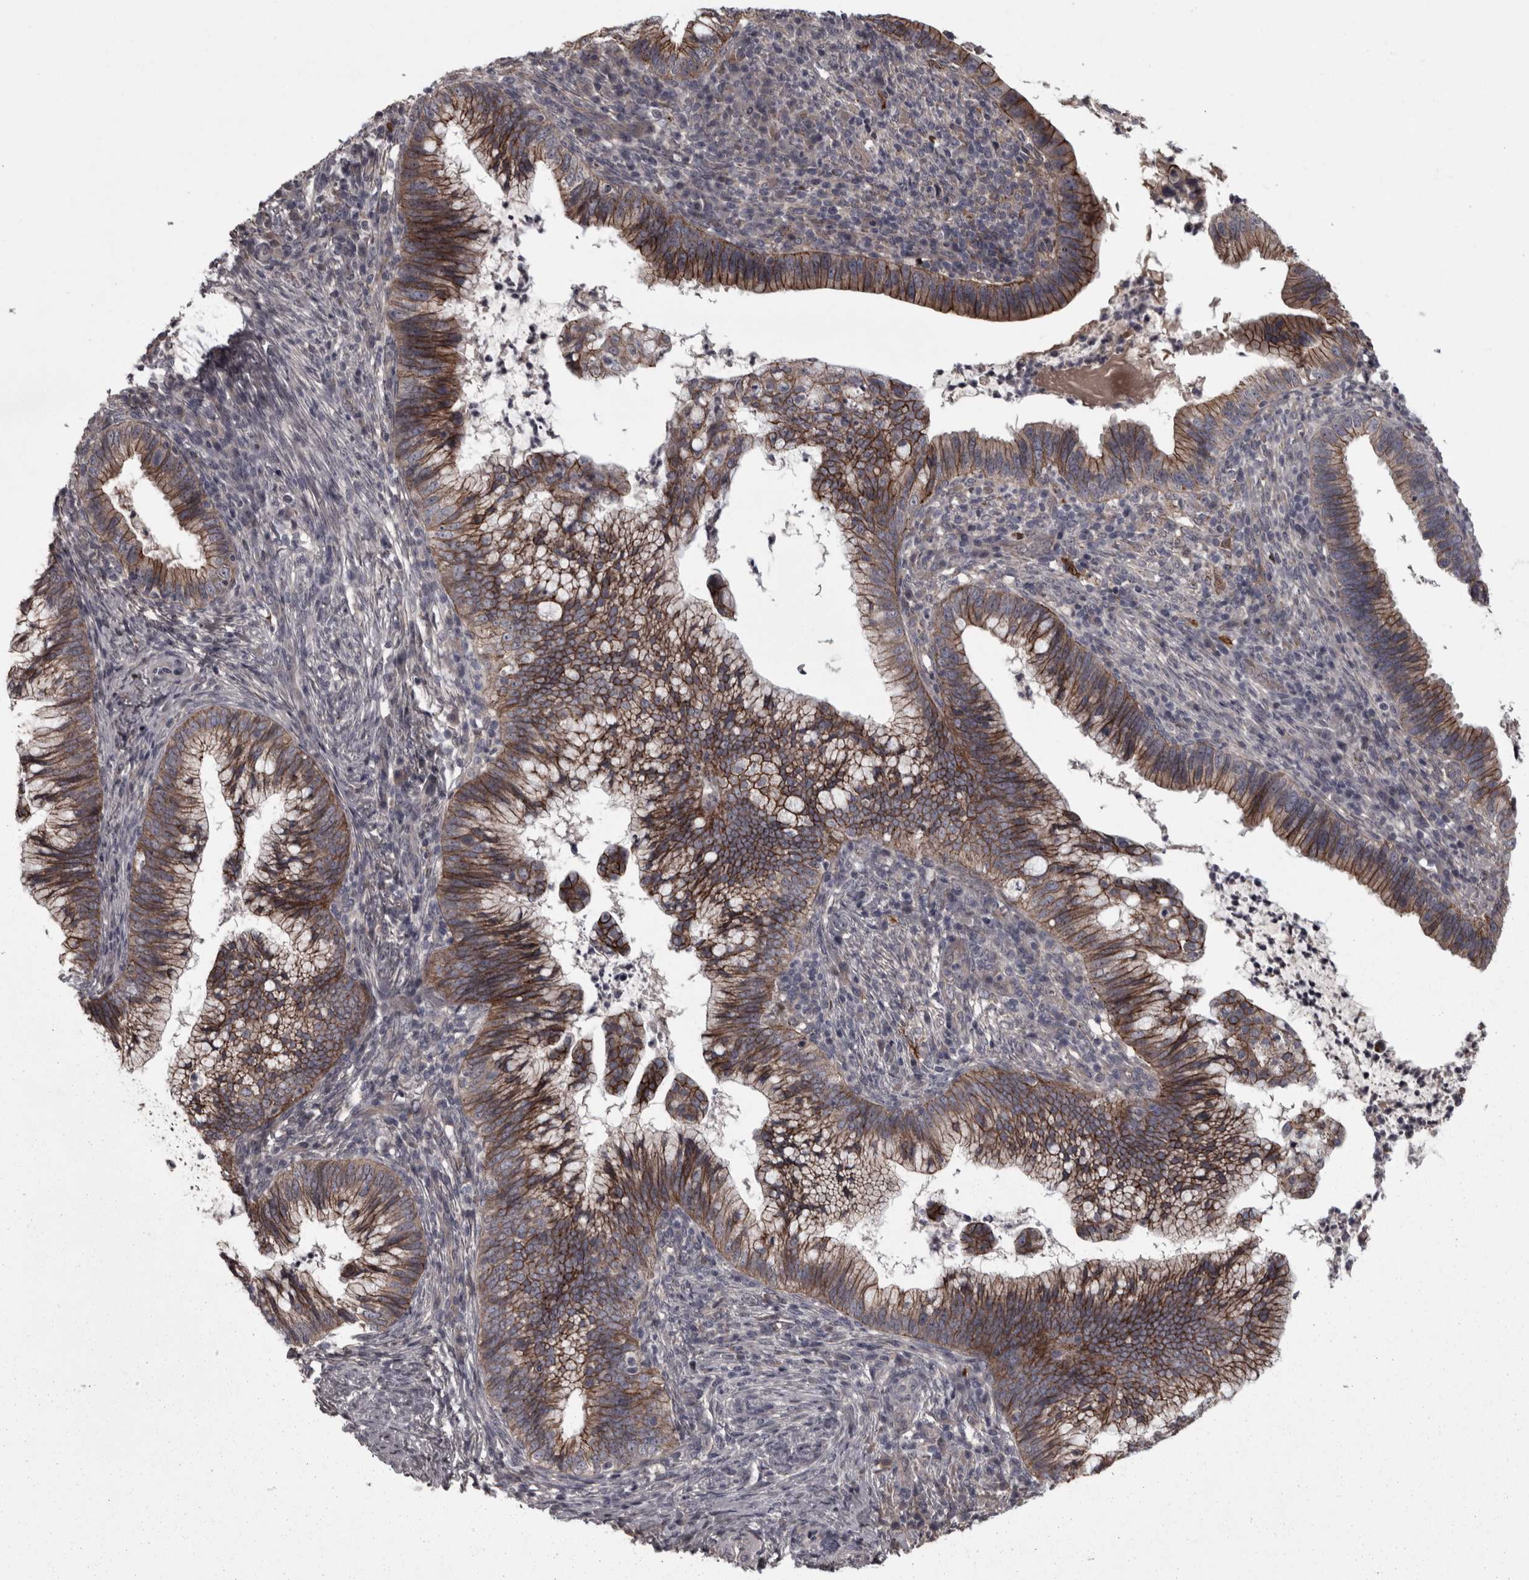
{"staining": {"intensity": "moderate", "quantity": ">75%", "location": "cytoplasmic/membranous"}, "tissue": "cervical cancer", "cell_type": "Tumor cells", "image_type": "cancer", "snomed": [{"axis": "morphology", "description": "Adenocarcinoma, NOS"}, {"axis": "topography", "description": "Cervix"}], "caption": "A brown stain labels moderate cytoplasmic/membranous expression of a protein in human cervical cancer (adenocarcinoma) tumor cells. Immunohistochemistry stains the protein in brown and the nuclei are stained blue.", "gene": "PCDH17", "patient": {"sex": "female", "age": 36}}